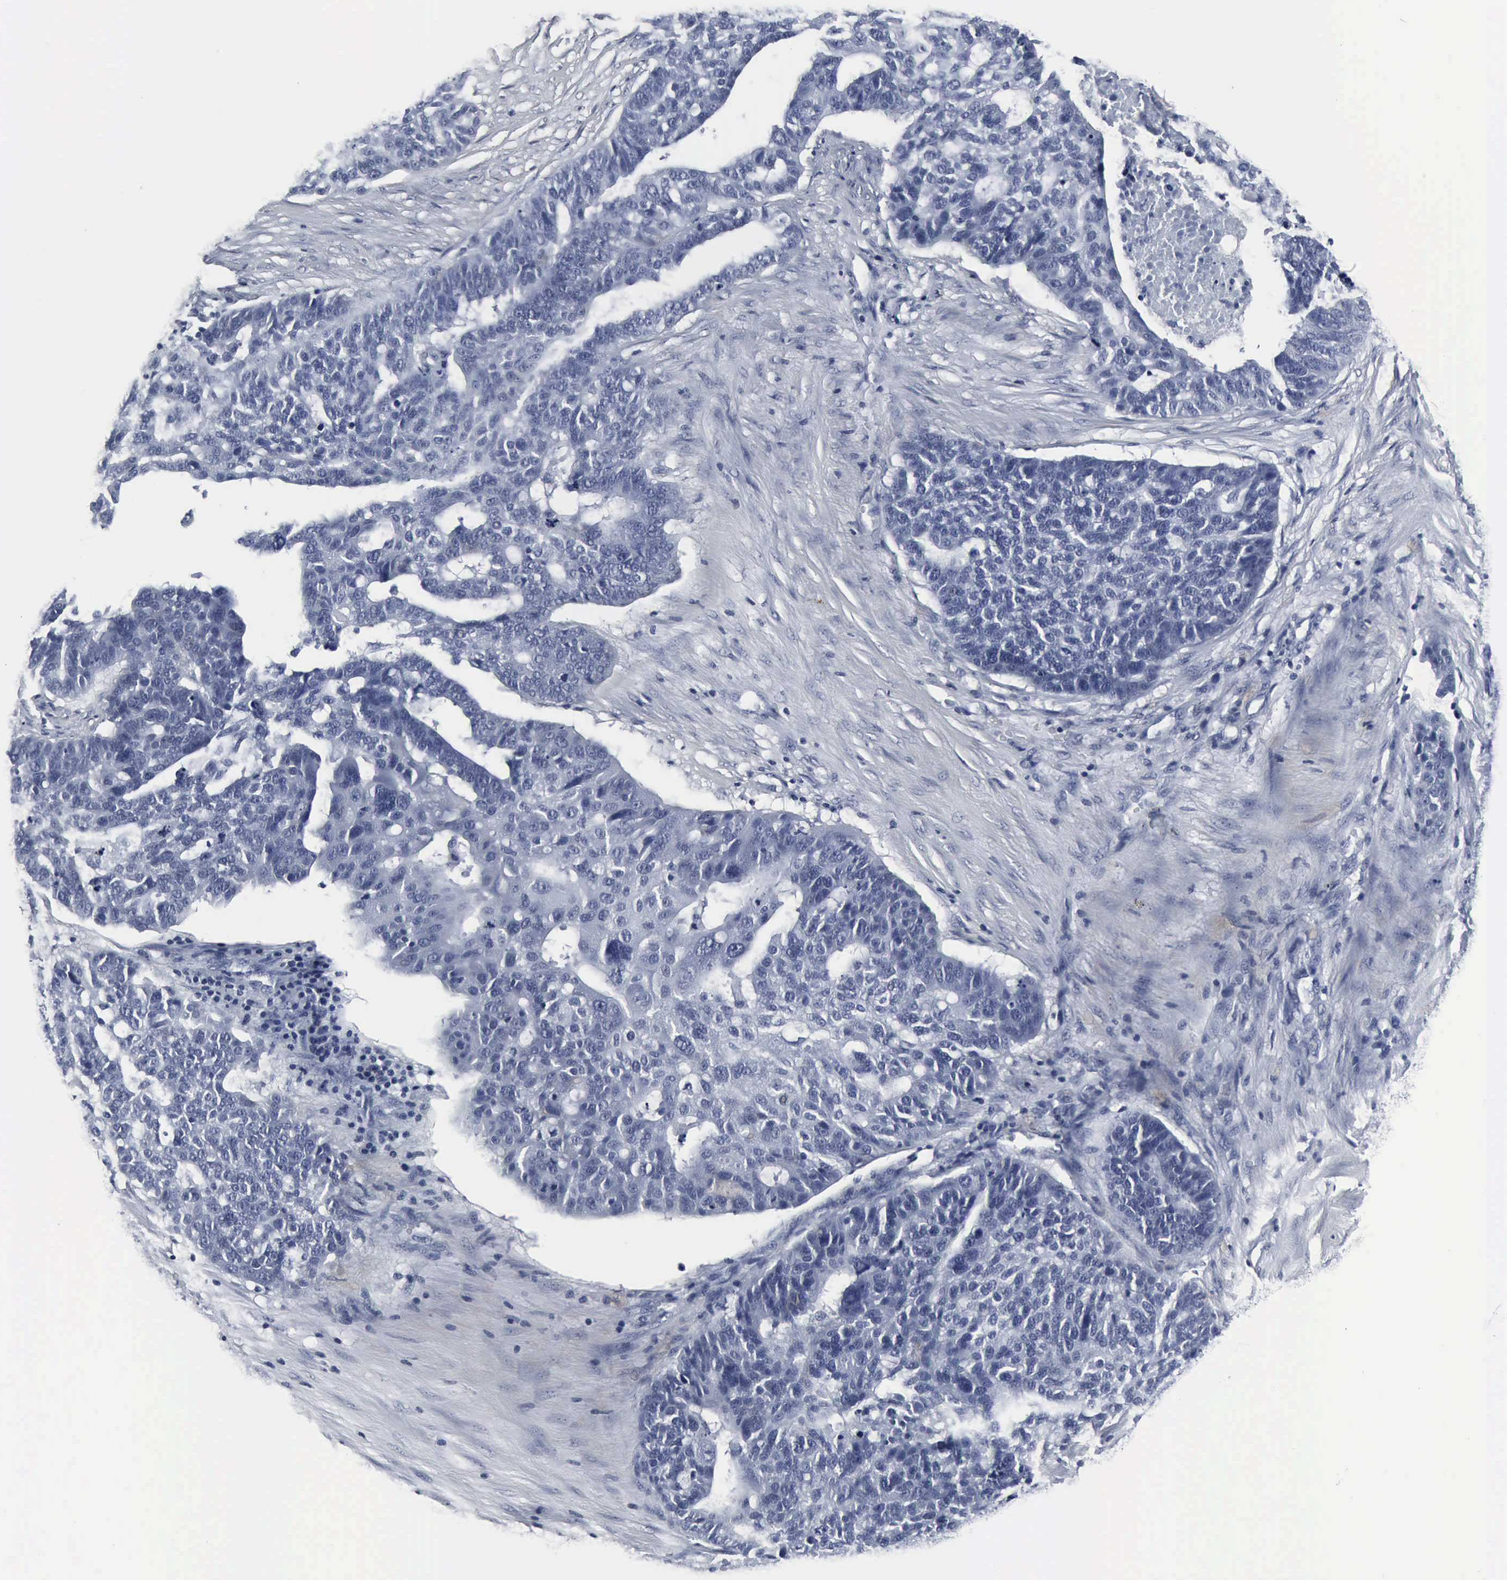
{"staining": {"intensity": "negative", "quantity": "none", "location": "none"}, "tissue": "ovarian cancer", "cell_type": "Tumor cells", "image_type": "cancer", "snomed": [{"axis": "morphology", "description": "Cystadenocarcinoma, serous, NOS"}, {"axis": "topography", "description": "Ovary"}], "caption": "Tumor cells are negative for protein expression in human ovarian cancer (serous cystadenocarcinoma). (Immunohistochemistry (ihc), brightfield microscopy, high magnification).", "gene": "SNAP25", "patient": {"sex": "female", "age": 59}}